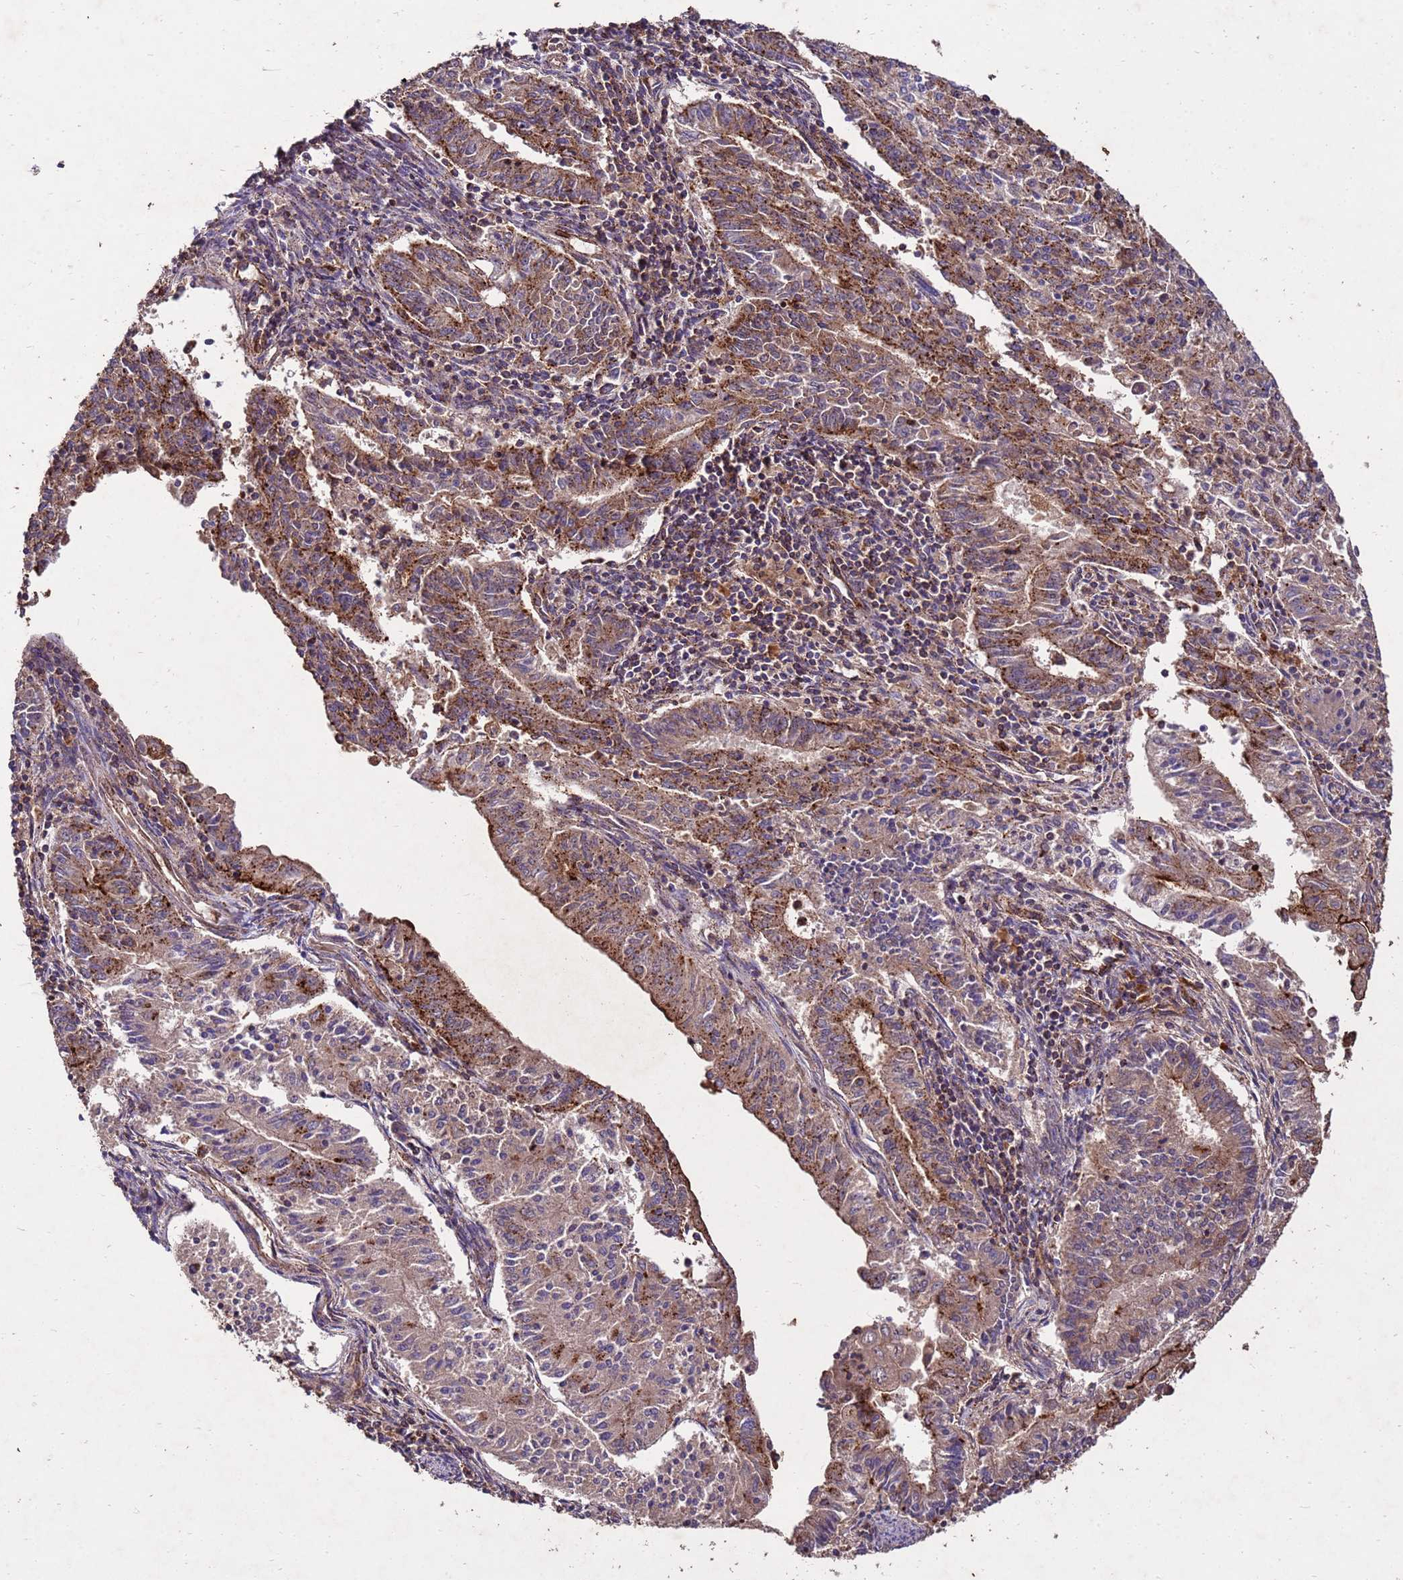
{"staining": {"intensity": "strong", "quantity": ">75%", "location": "cytoplasmic/membranous"}, "tissue": "endometrial cancer", "cell_type": "Tumor cells", "image_type": "cancer", "snomed": [{"axis": "morphology", "description": "Adenocarcinoma, NOS"}, {"axis": "topography", "description": "Endometrium"}], "caption": "Immunohistochemistry of human adenocarcinoma (endometrial) demonstrates high levels of strong cytoplasmic/membranous staining in approximately >75% of tumor cells.", "gene": "TOR4A", "patient": {"sex": "female", "age": 59}}